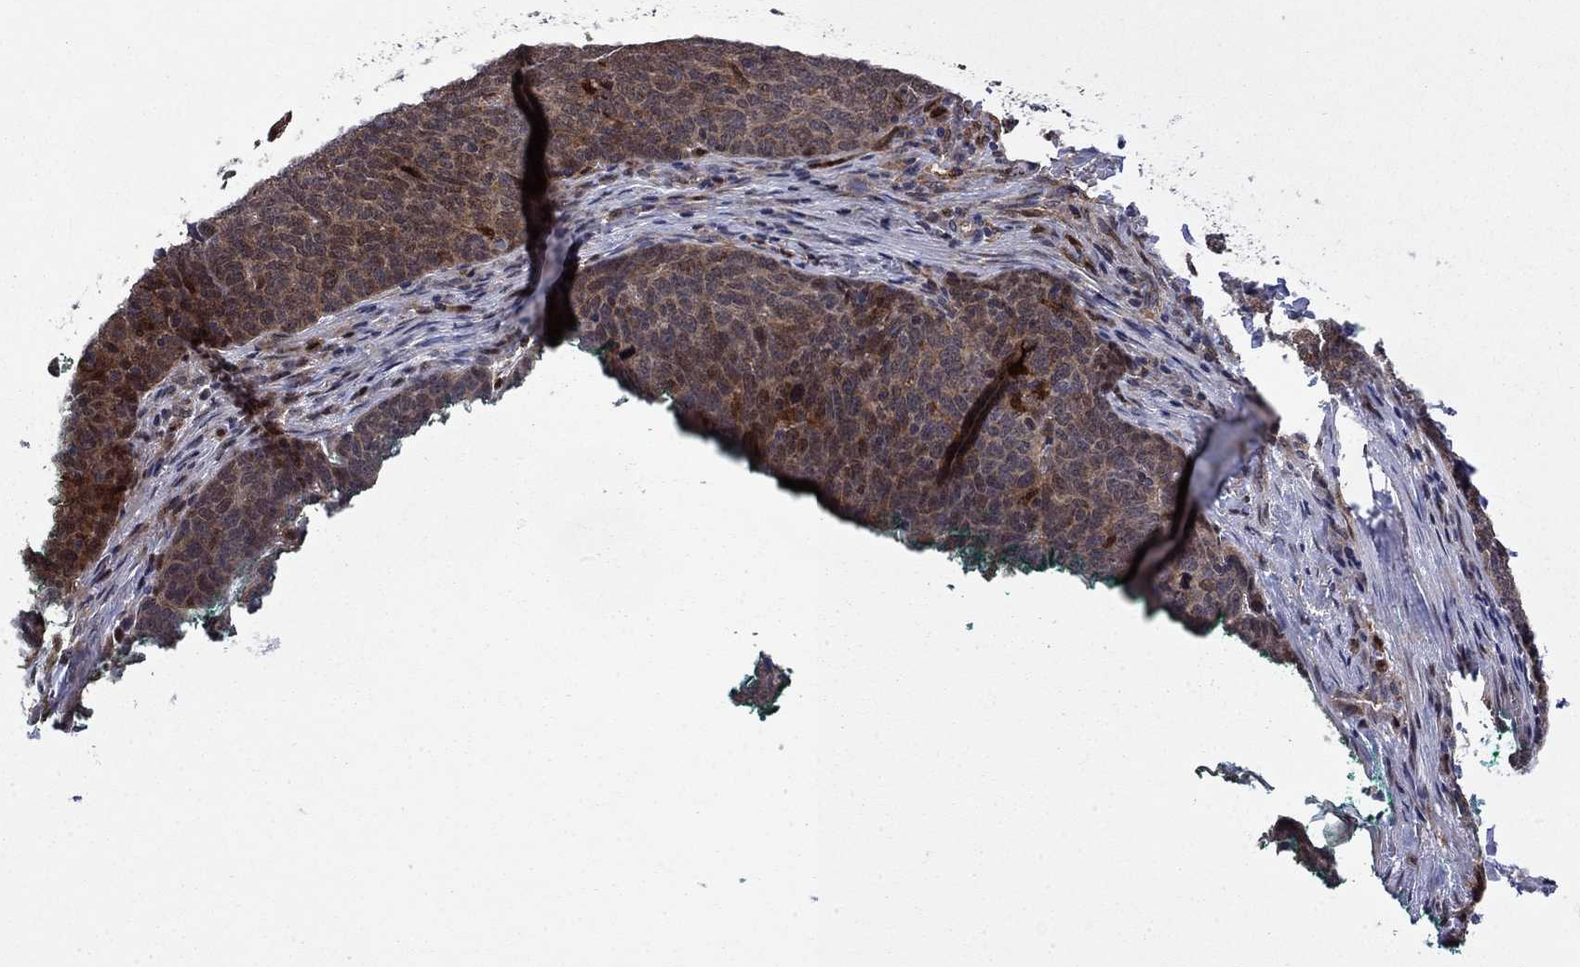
{"staining": {"intensity": "weak", "quantity": ">75%", "location": "cytoplasmic/membranous"}, "tissue": "skin cancer", "cell_type": "Tumor cells", "image_type": "cancer", "snomed": [{"axis": "morphology", "description": "Squamous cell carcinoma, NOS"}, {"axis": "topography", "description": "Skin"}, {"axis": "topography", "description": "Anal"}], "caption": "DAB (3,3'-diaminobenzidine) immunohistochemical staining of squamous cell carcinoma (skin) reveals weak cytoplasmic/membranous protein expression in approximately >75% of tumor cells.", "gene": "TPMT", "patient": {"sex": "female", "age": 51}}